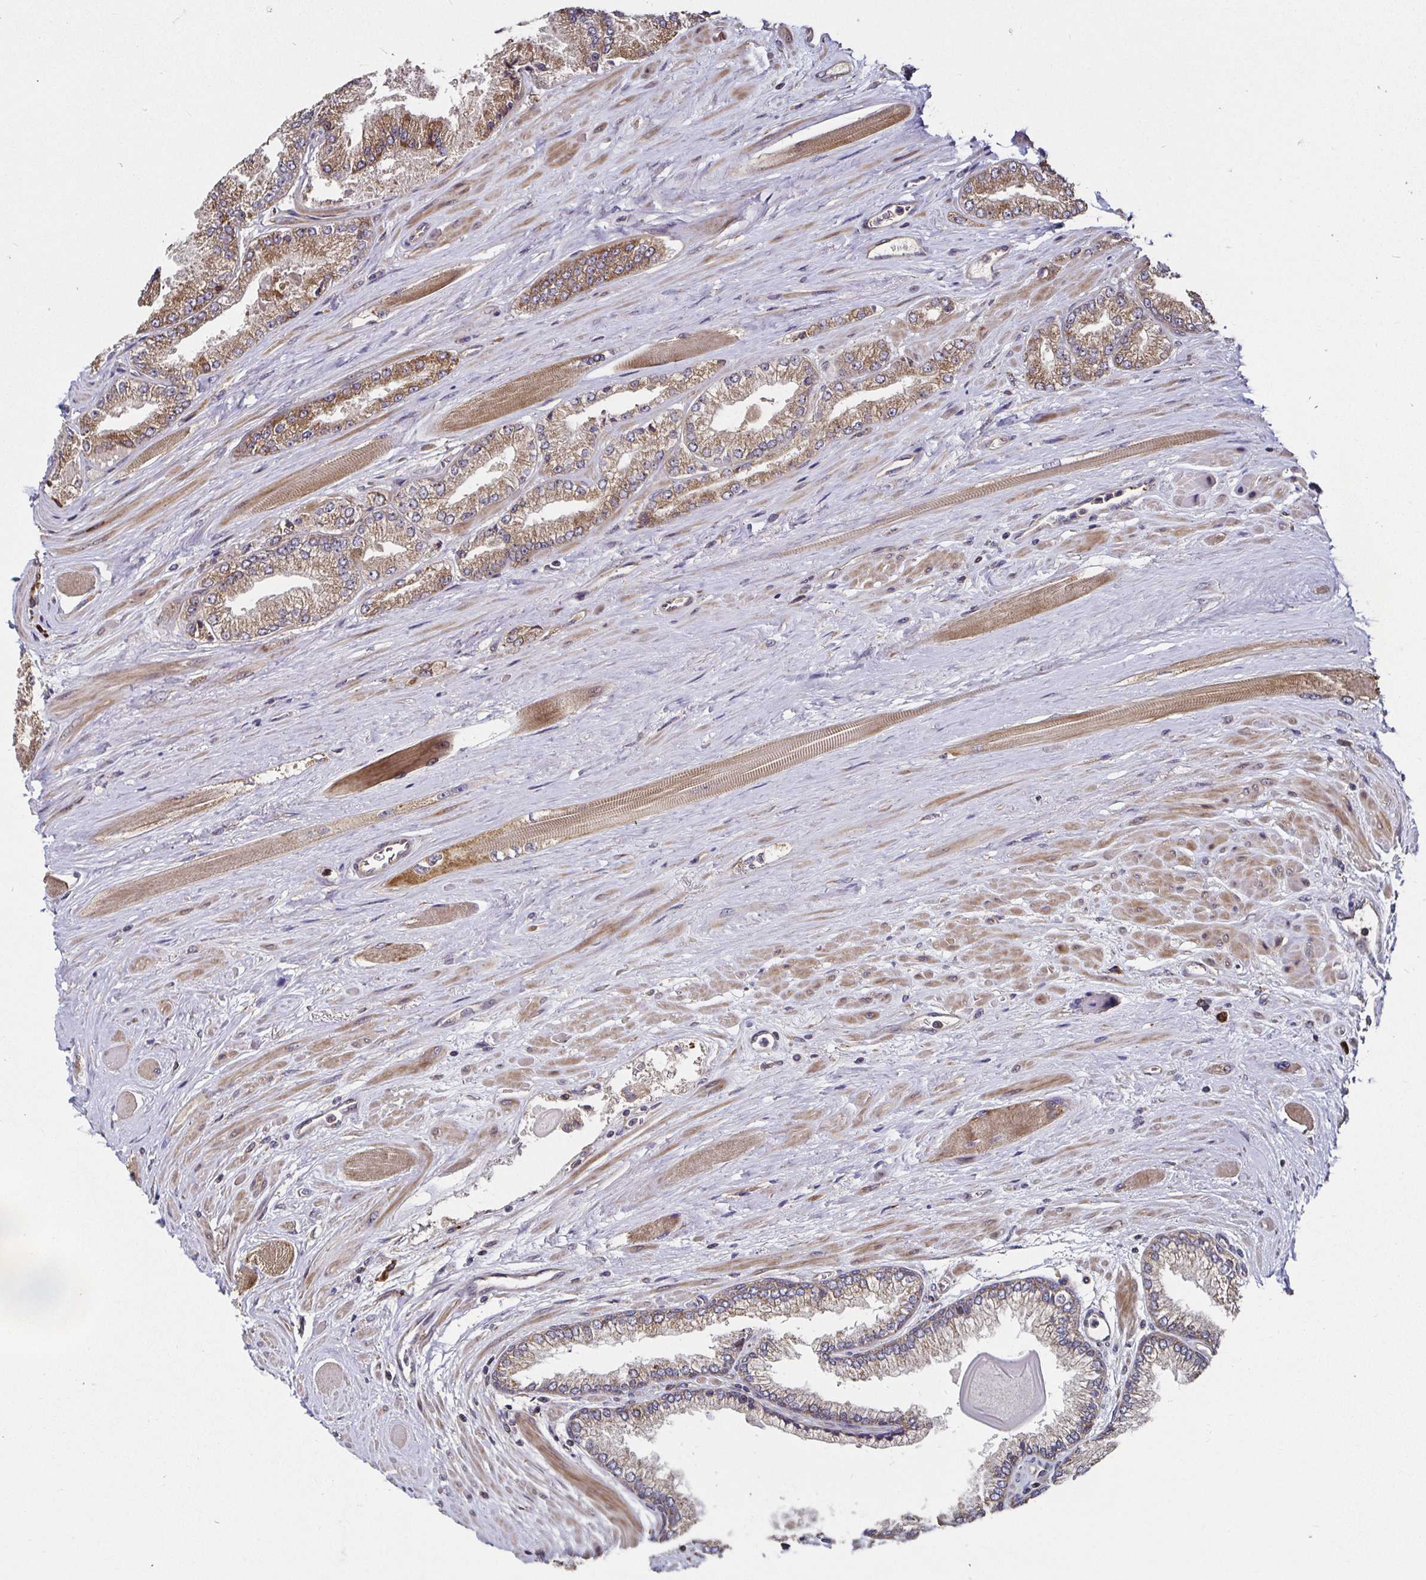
{"staining": {"intensity": "moderate", "quantity": ">75%", "location": "cytoplasmic/membranous"}, "tissue": "prostate cancer", "cell_type": "Tumor cells", "image_type": "cancer", "snomed": [{"axis": "morphology", "description": "Adenocarcinoma, Low grade"}, {"axis": "topography", "description": "Prostate"}], "caption": "IHC (DAB (3,3'-diaminobenzidine)) staining of adenocarcinoma (low-grade) (prostate) demonstrates moderate cytoplasmic/membranous protein positivity in approximately >75% of tumor cells.", "gene": "MLST8", "patient": {"sex": "male", "age": 67}}